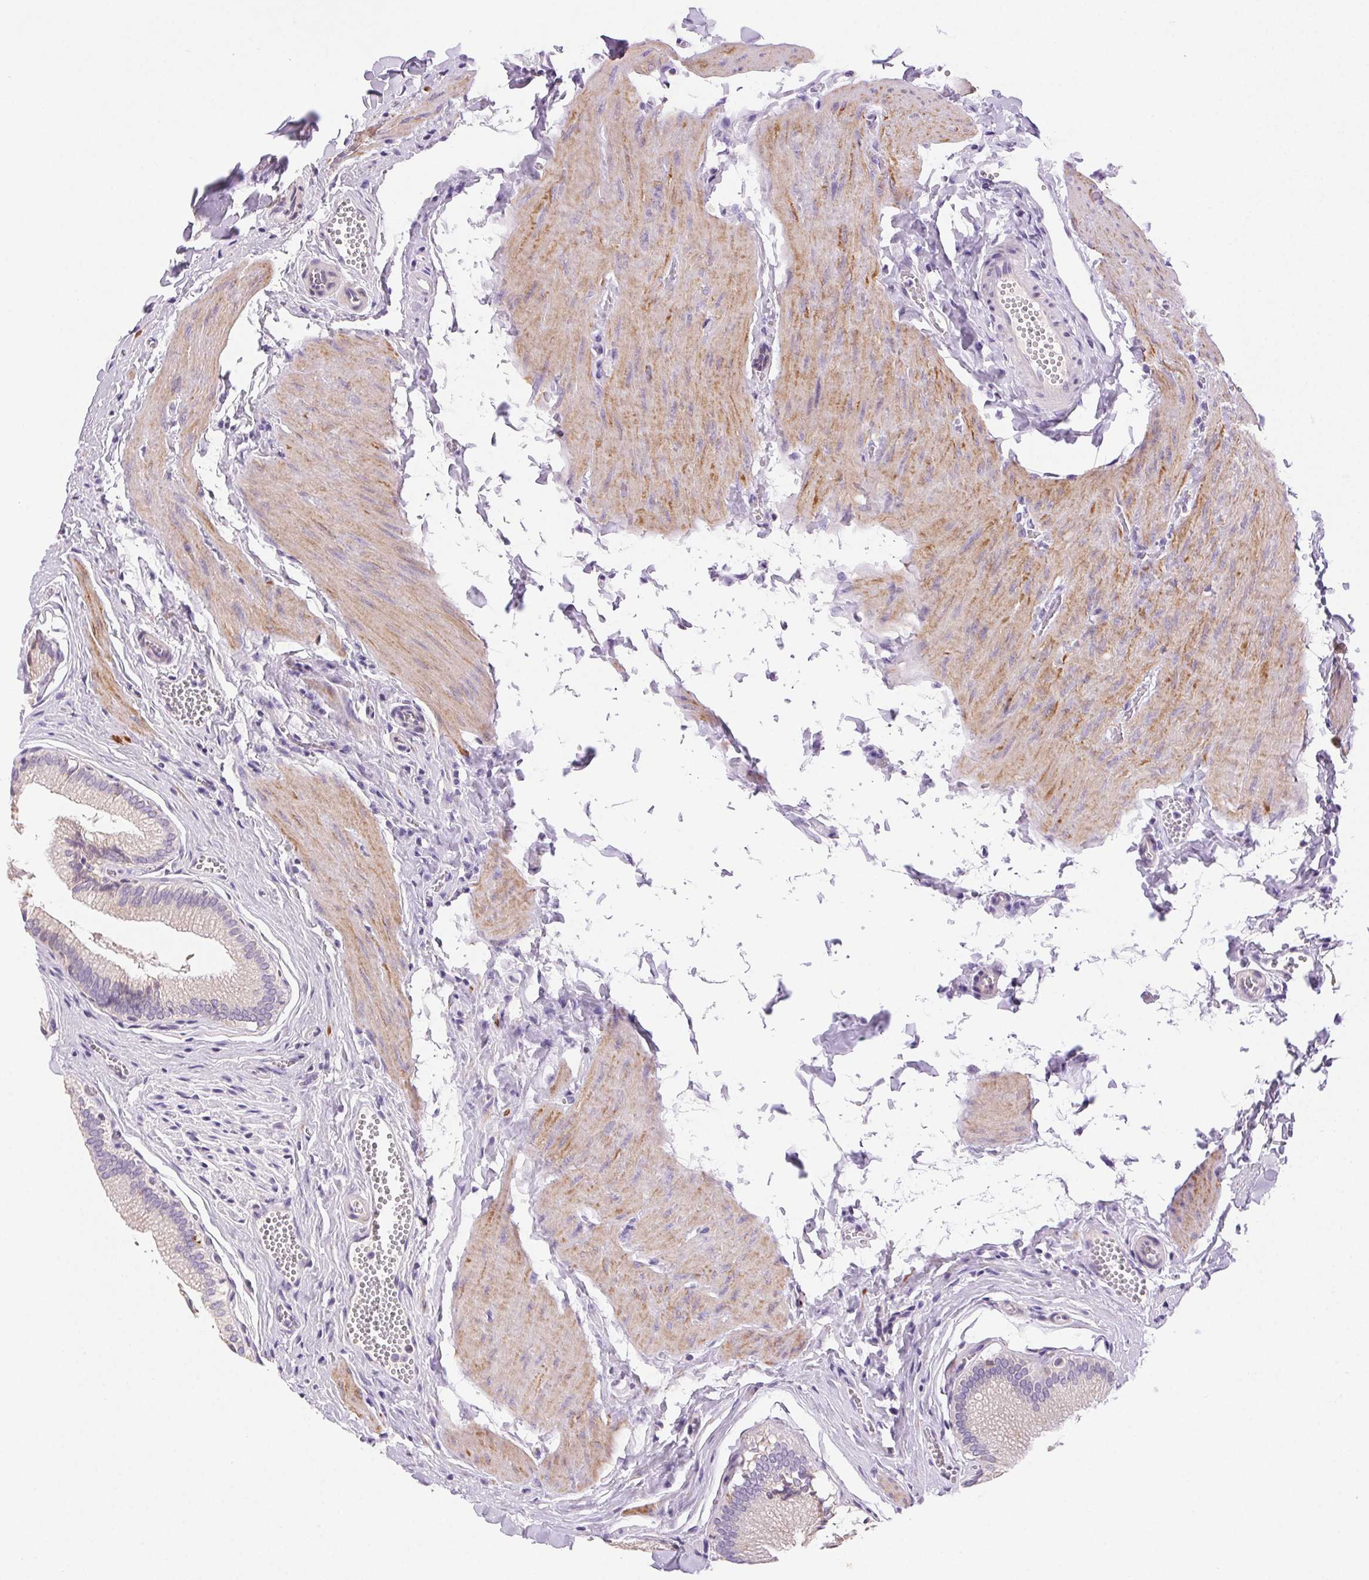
{"staining": {"intensity": "weak", "quantity": "25%-75%", "location": "cytoplasmic/membranous"}, "tissue": "gallbladder", "cell_type": "Glandular cells", "image_type": "normal", "snomed": [{"axis": "morphology", "description": "Normal tissue, NOS"}, {"axis": "topography", "description": "Gallbladder"}, {"axis": "topography", "description": "Peripheral nerve tissue"}], "caption": "Brown immunohistochemical staining in benign gallbladder shows weak cytoplasmic/membranous staining in approximately 25%-75% of glandular cells.", "gene": "ARHGAP11B", "patient": {"sex": "male", "age": 17}}